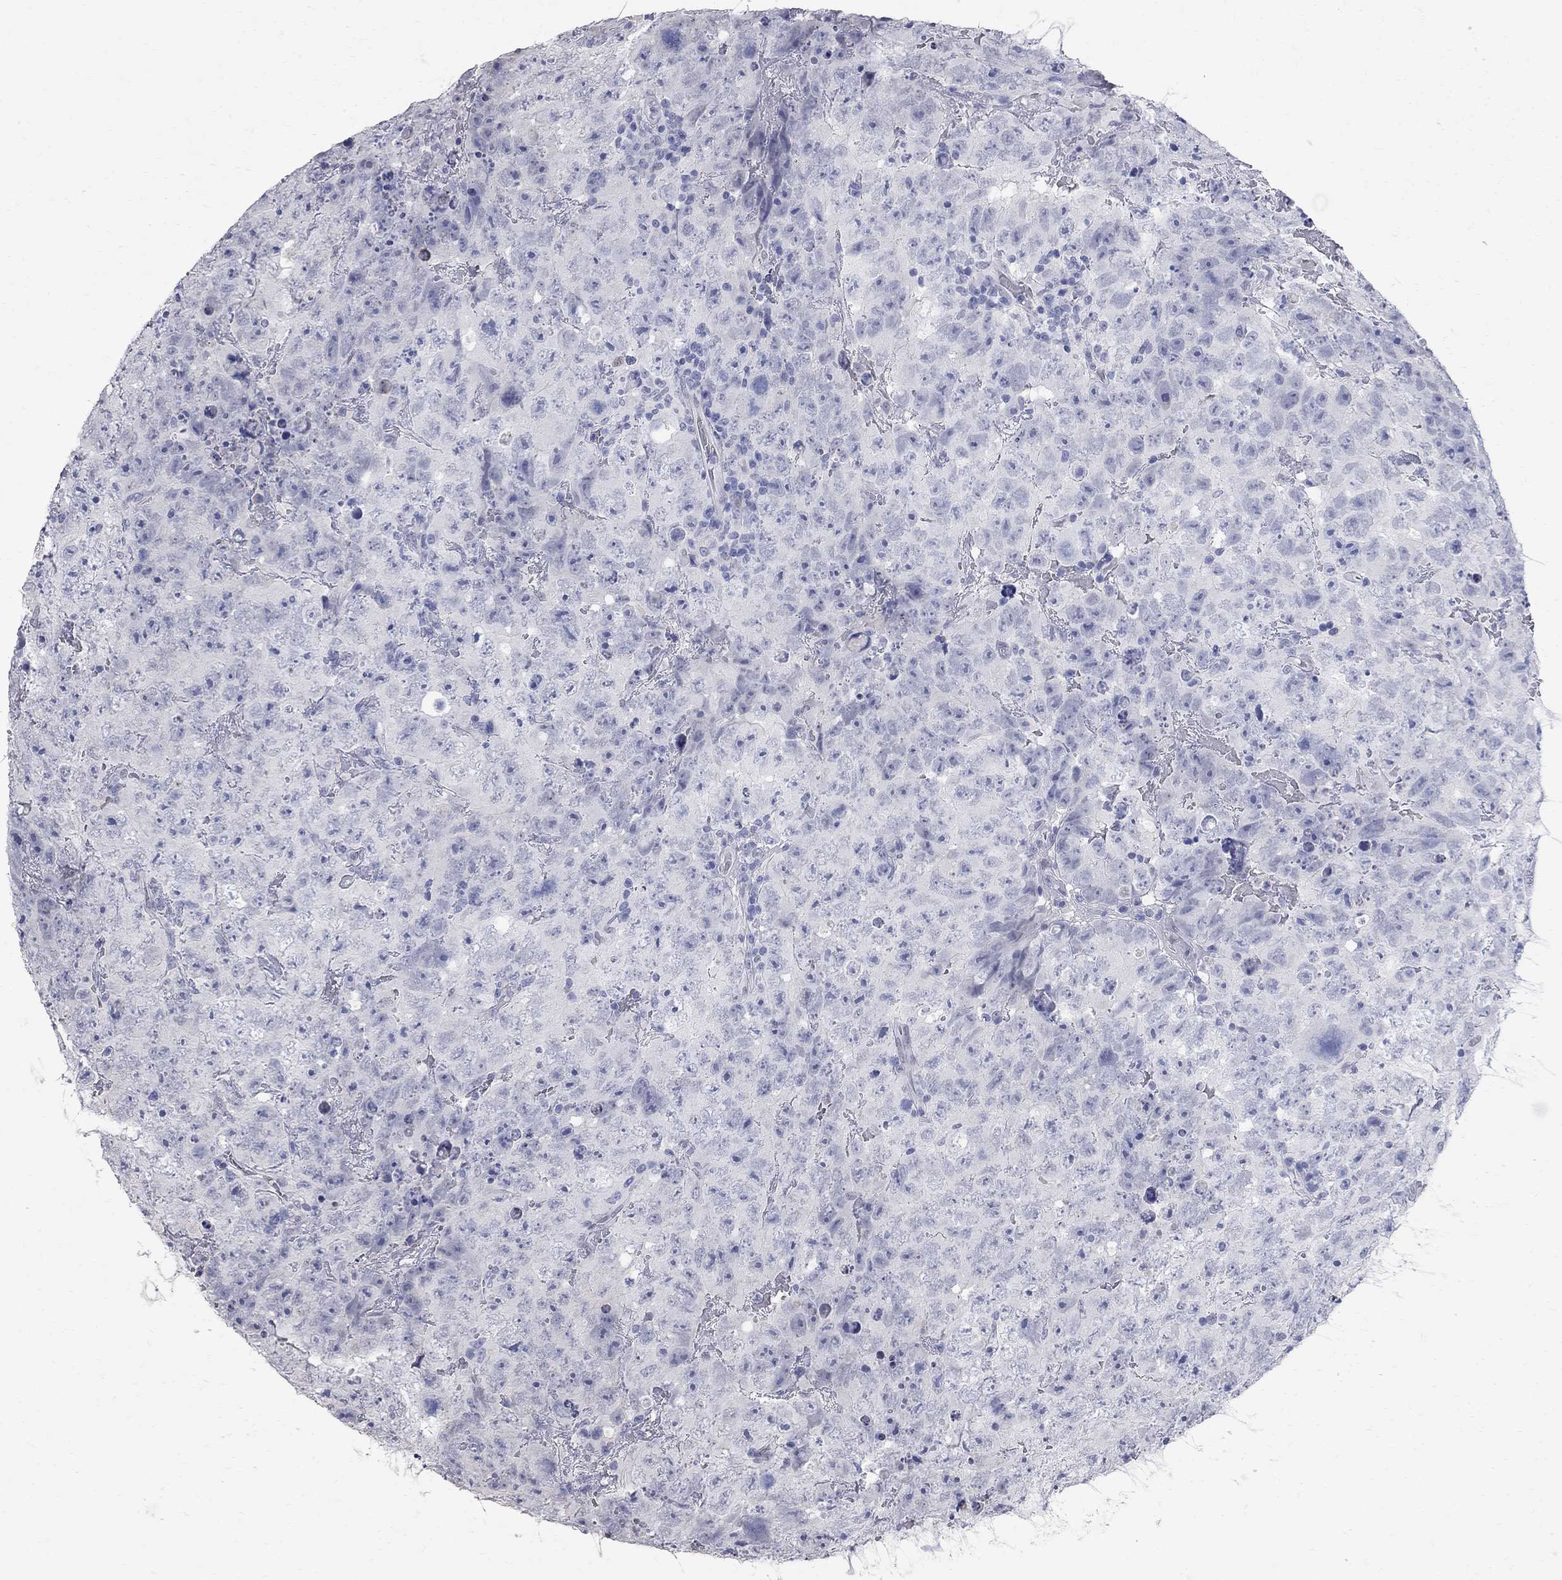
{"staining": {"intensity": "negative", "quantity": "none", "location": "none"}, "tissue": "testis cancer", "cell_type": "Tumor cells", "image_type": "cancer", "snomed": [{"axis": "morphology", "description": "Carcinoma, Embryonal, NOS"}, {"axis": "topography", "description": "Testis"}], "caption": "There is no significant staining in tumor cells of testis cancer.", "gene": "BPIFB1", "patient": {"sex": "male", "age": 24}}